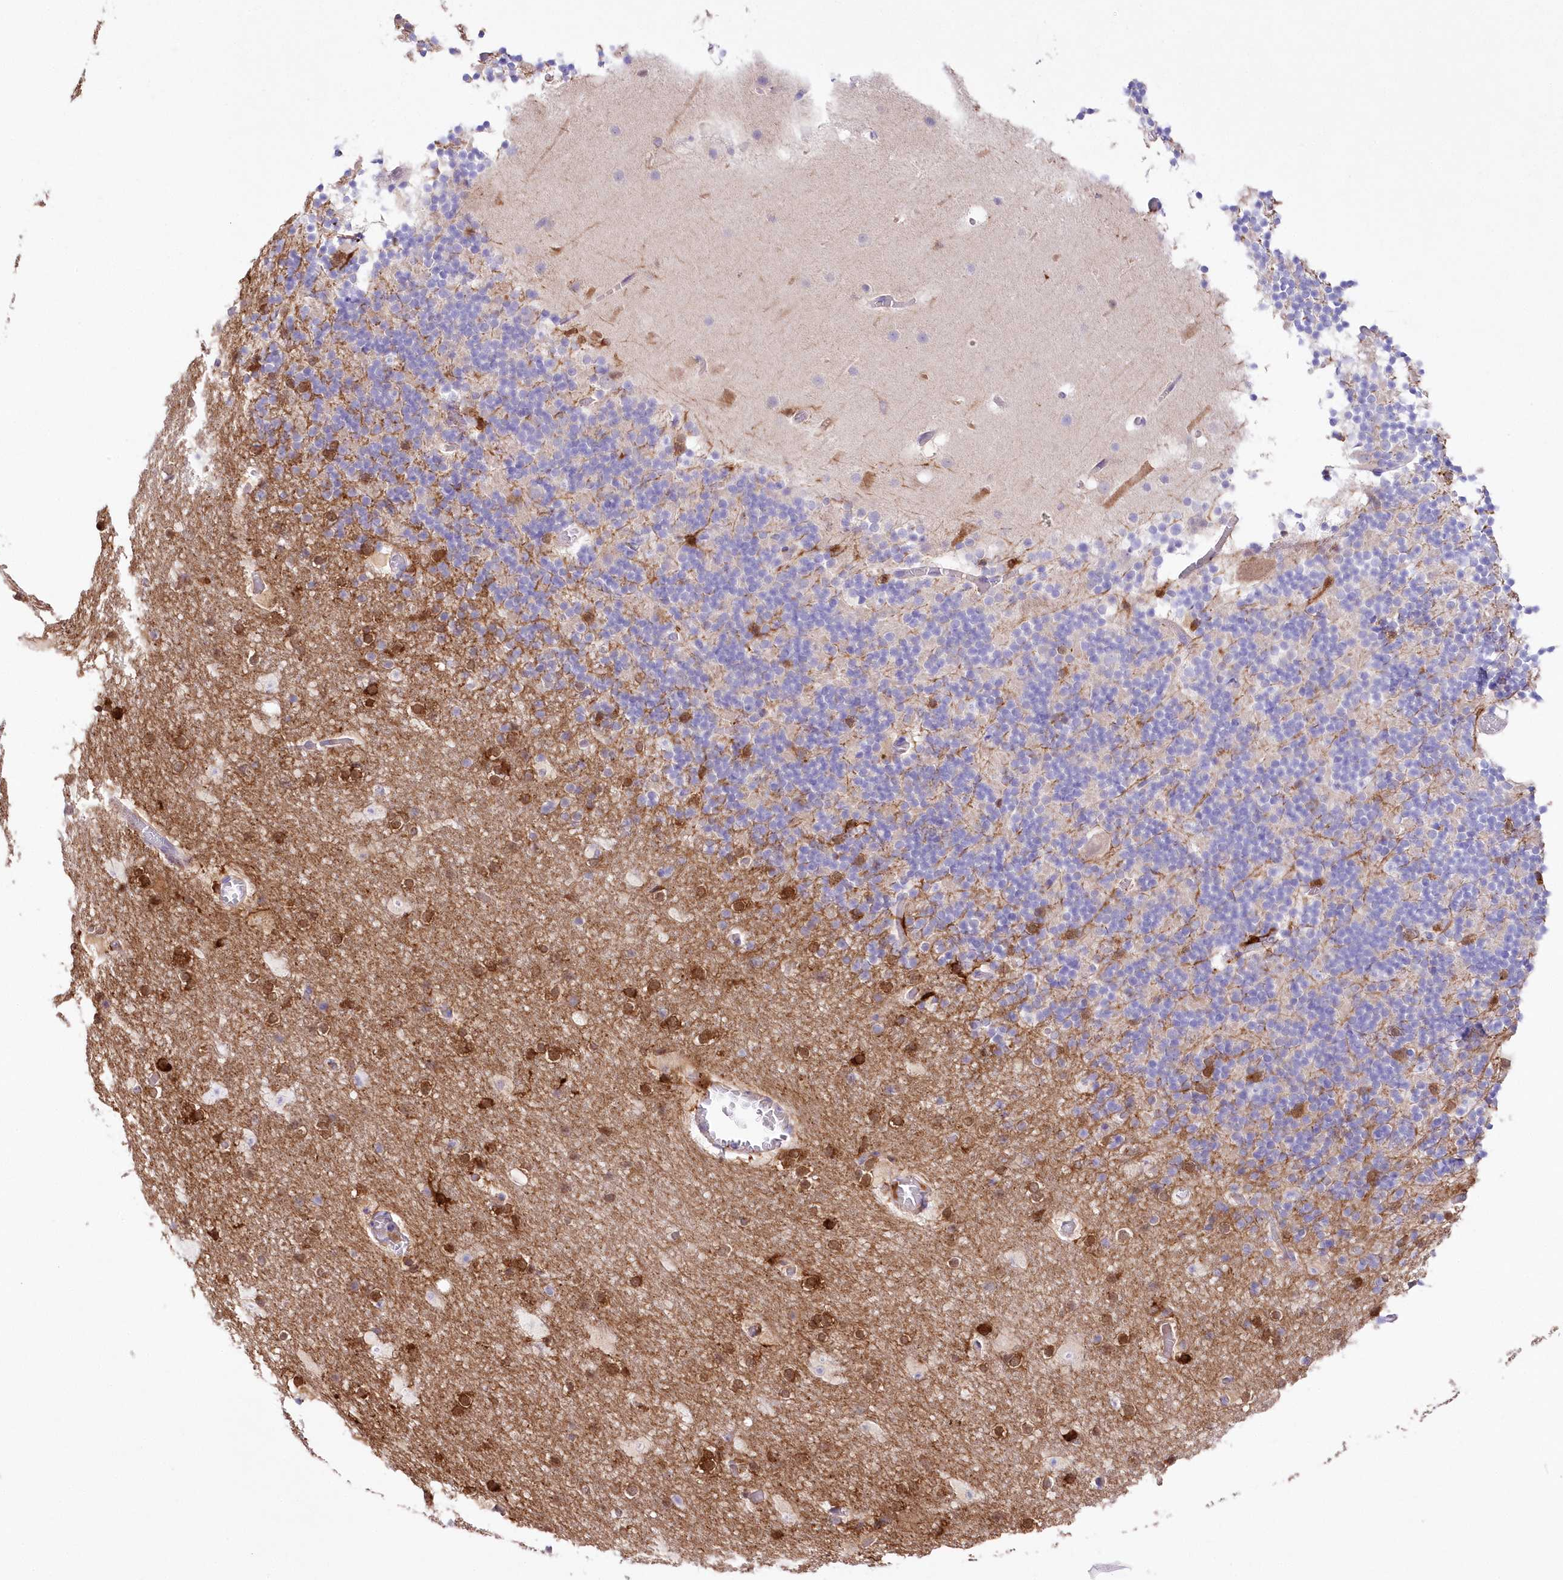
{"staining": {"intensity": "moderate", "quantity": "25%-75%", "location": "cytoplasmic/membranous,nuclear"}, "tissue": "cerebellum", "cell_type": "Cells in granular layer", "image_type": "normal", "snomed": [{"axis": "morphology", "description": "Normal tissue, NOS"}, {"axis": "topography", "description": "Cerebellum"}], "caption": "The histopathology image demonstrates a brown stain indicating the presence of a protein in the cytoplasmic/membranous,nuclear of cells in granular layer in cerebellum.", "gene": "DNAJC19", "patient": {"sex": "male", "age": 57}}